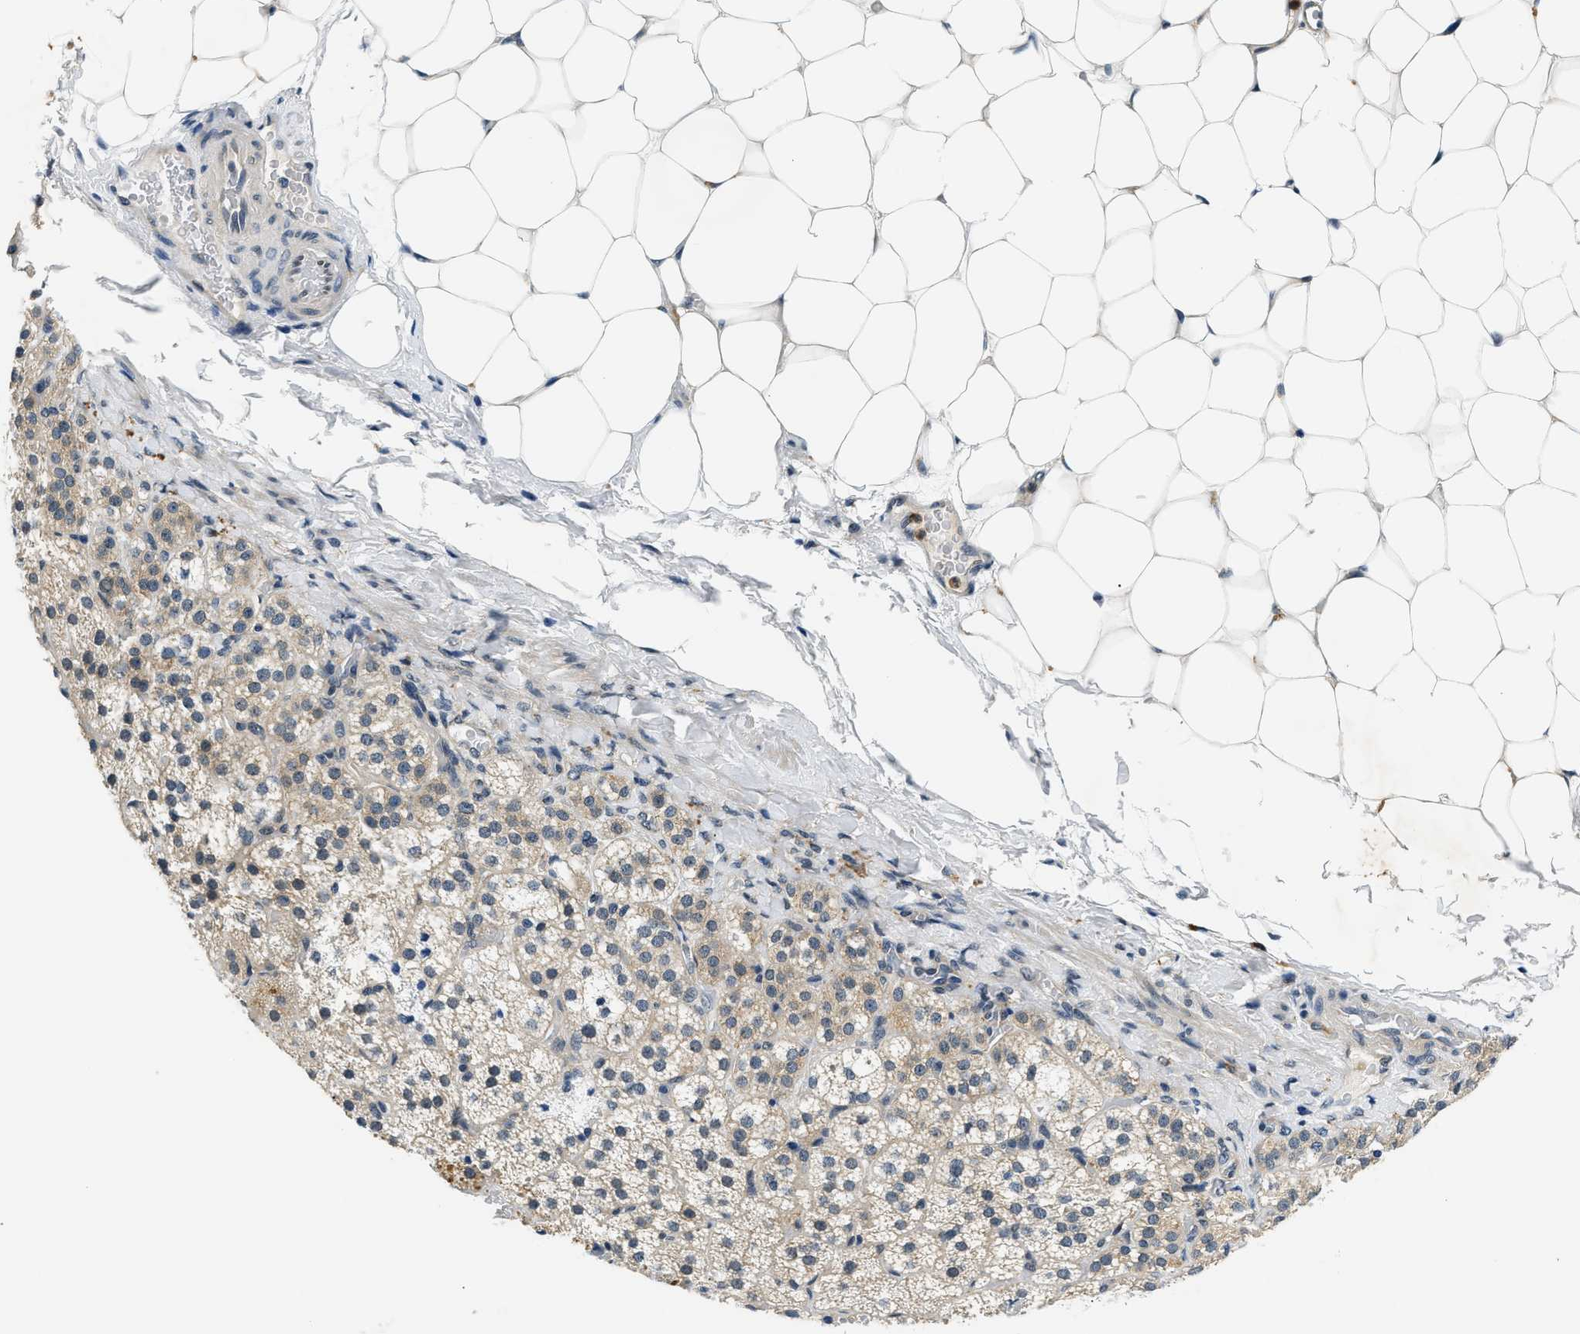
{"staining": {"intensity": "moderate", "quantity": "25%-75%", "location": "cytoplasmic/membranous"}, "tissue": "adrenal gland", "cell_type": "Glandular cells", "image_type": "normal", "snomed": [{"axis": "morphology", "description": "Normal tissue, NOS"}, {"axis": "topography", "description": "Adrenal gland"}], "caption": "Protein expression analysis of benign adrenal gland demonstrates moderate cytoplasmic/membranous positivity in approximately 25%-75% of glandular cells. (brown staining indicates protein expression, while blue staining denotes nuclei).", "gene": "SMAD4", "patient": {"sex": "female", "age": 44}}